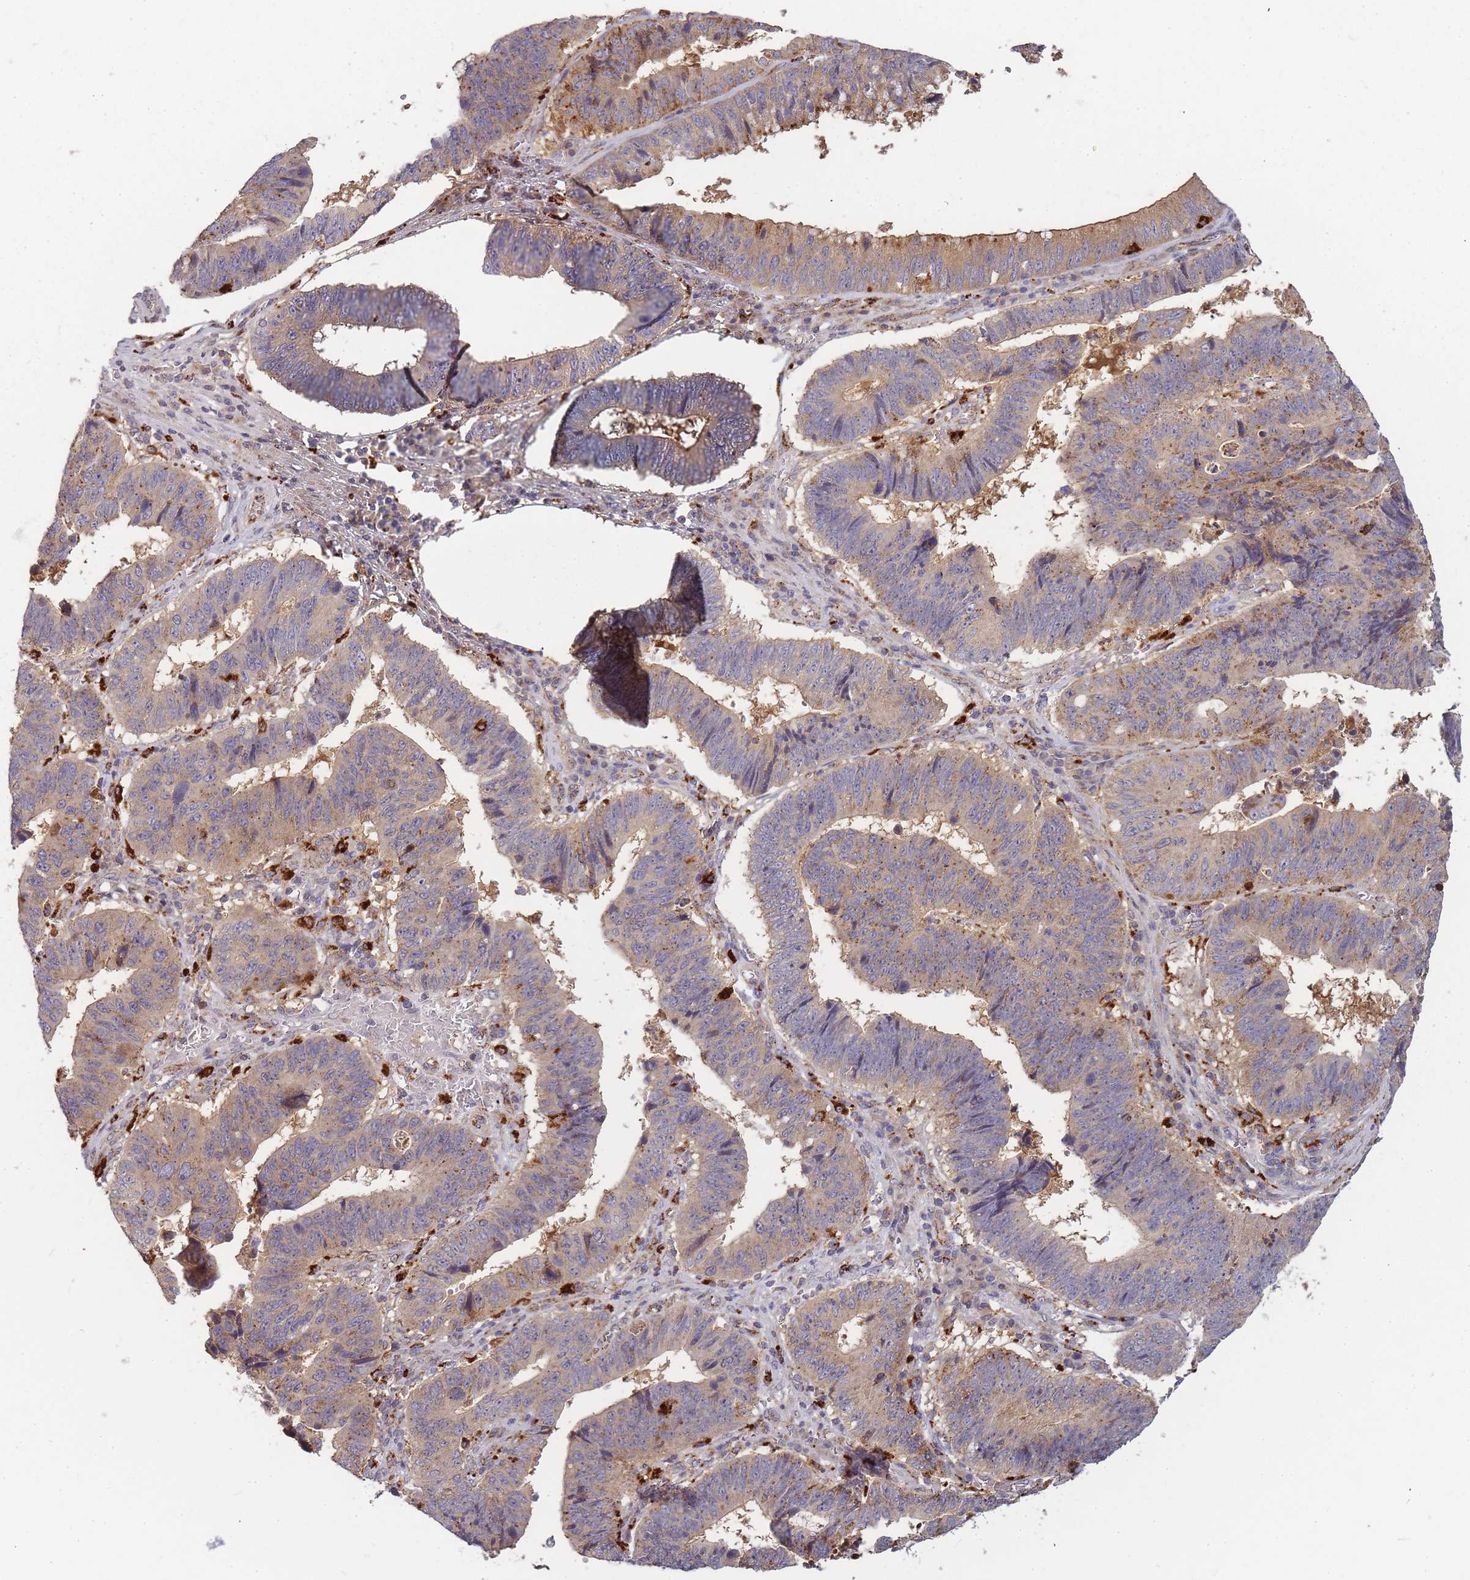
{"staining": {"intensity": "moderate", "quantity": ">75%", "location": "cytoplasmic/membranous"}, "tissue": "stomach cancer", "cell_type": "Tumor cells", "image_type": "cancer", "snomed": [{"axis": "morphology", "description": "Adenocarcinoma, NOS"}, {"axis": "topography", "description": "Stomach"}], "caption": "DAB immunohistochemical staining of human stomach cancer demonstrates moderate cytoplasmic/membranous protein staining in about >75% of tumor cells.", "gene": "ATG5", "patient": {"sex": "male", "age": 59}}